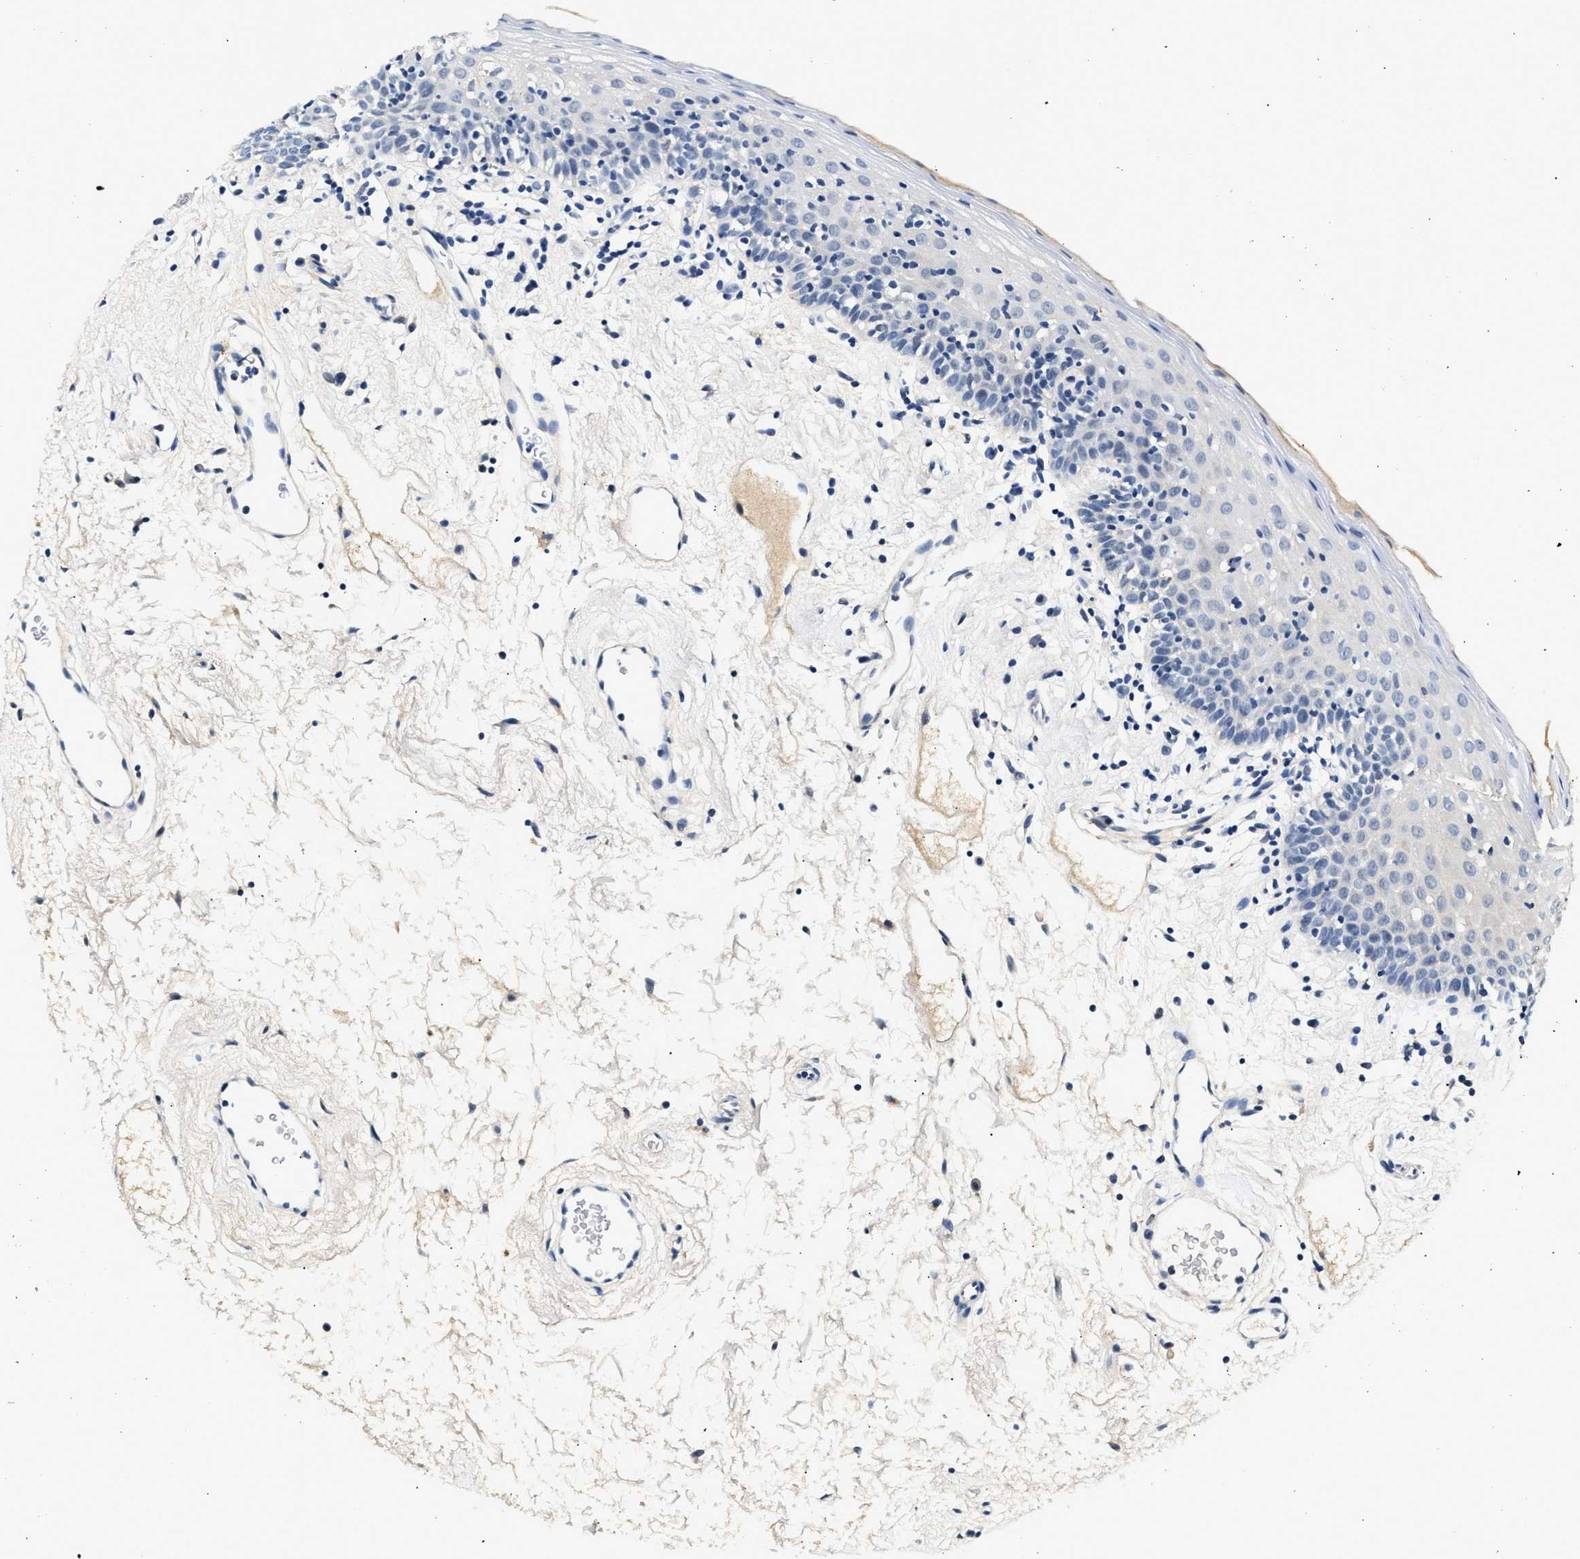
{"staining": {"intensity": "negative", "quantity": "none", "location": "none"}, "tissue": "oral mucosa", "cell_type": "Squamous epithelial cells", "image_type": "normal", "snomed": [{"axis": "morphology", "description": "Normal tissue, NOS"}, {"axis": "topography", "description": "Oral tissue"}], "caption": "IHC of unremarkable human oral mucosa displays no staining in squamous epithelial cells.", "gene": "MED22", "patient": {"sex": "male", "age": 66}}